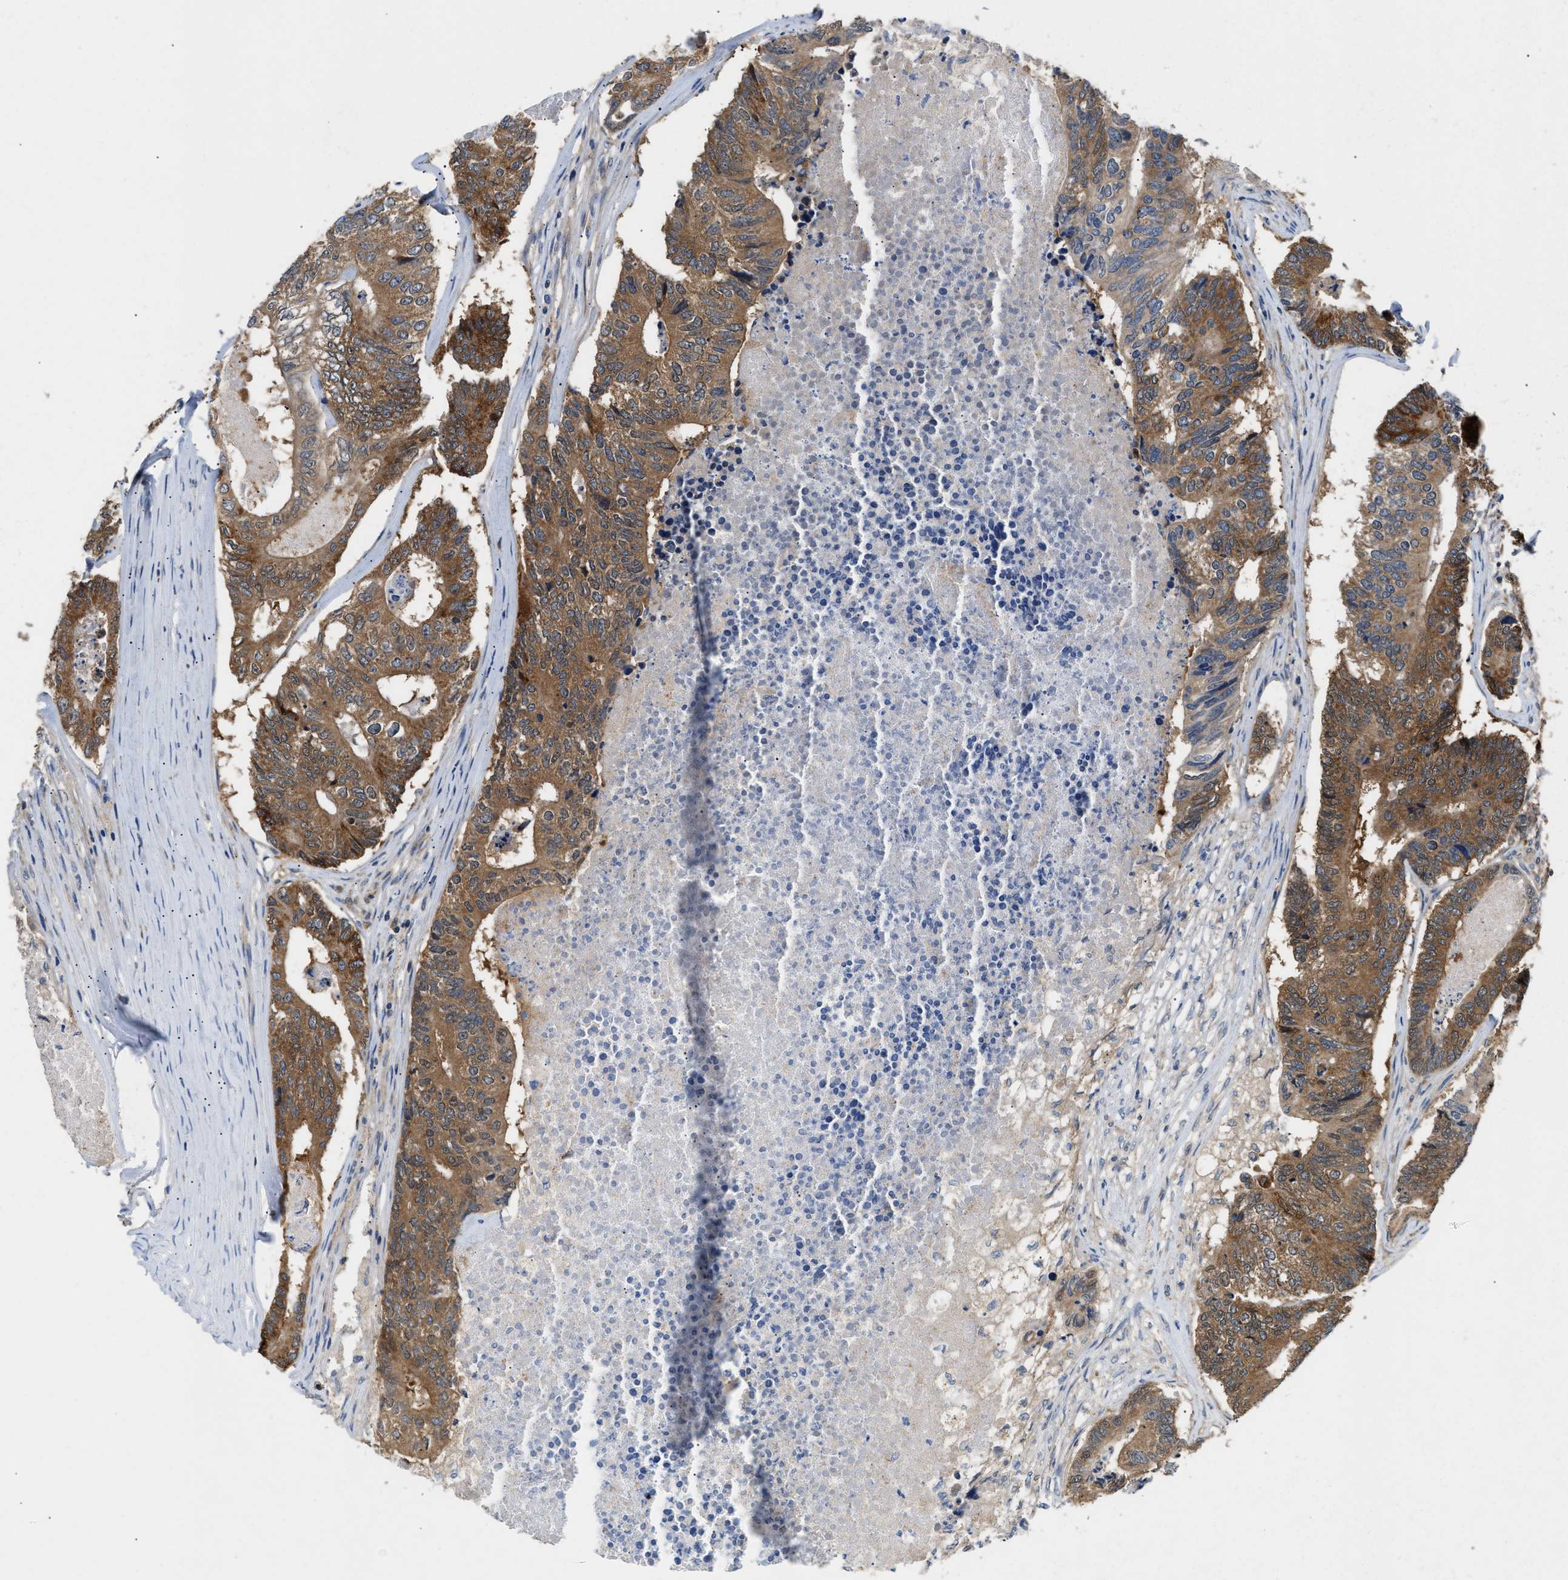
{"staining": {"intensity": "moderate", "quantity": ">75%", "location": "cytoplasmic/membranous"}, "tissue": "colorectal cancer", "cell_type": "Tumor cells", "image_type": "cancer", "snomed": [{"axis": "morphology", "description": "Adenocarcinoma, NOS"}, {"axis": "topography", "description": "Colon"}], "caption": "This photomicrograph exhibits colorectal adenocarcinoma stained with immunohistochemistry to label a protein in brown. The cytoplasmic/membranous of tumor cells show moderate positivity for the protein. Nuclei are counter-stained blue.", "gene": "CCM2", "patient": {"sex": "female", "age": 67}}